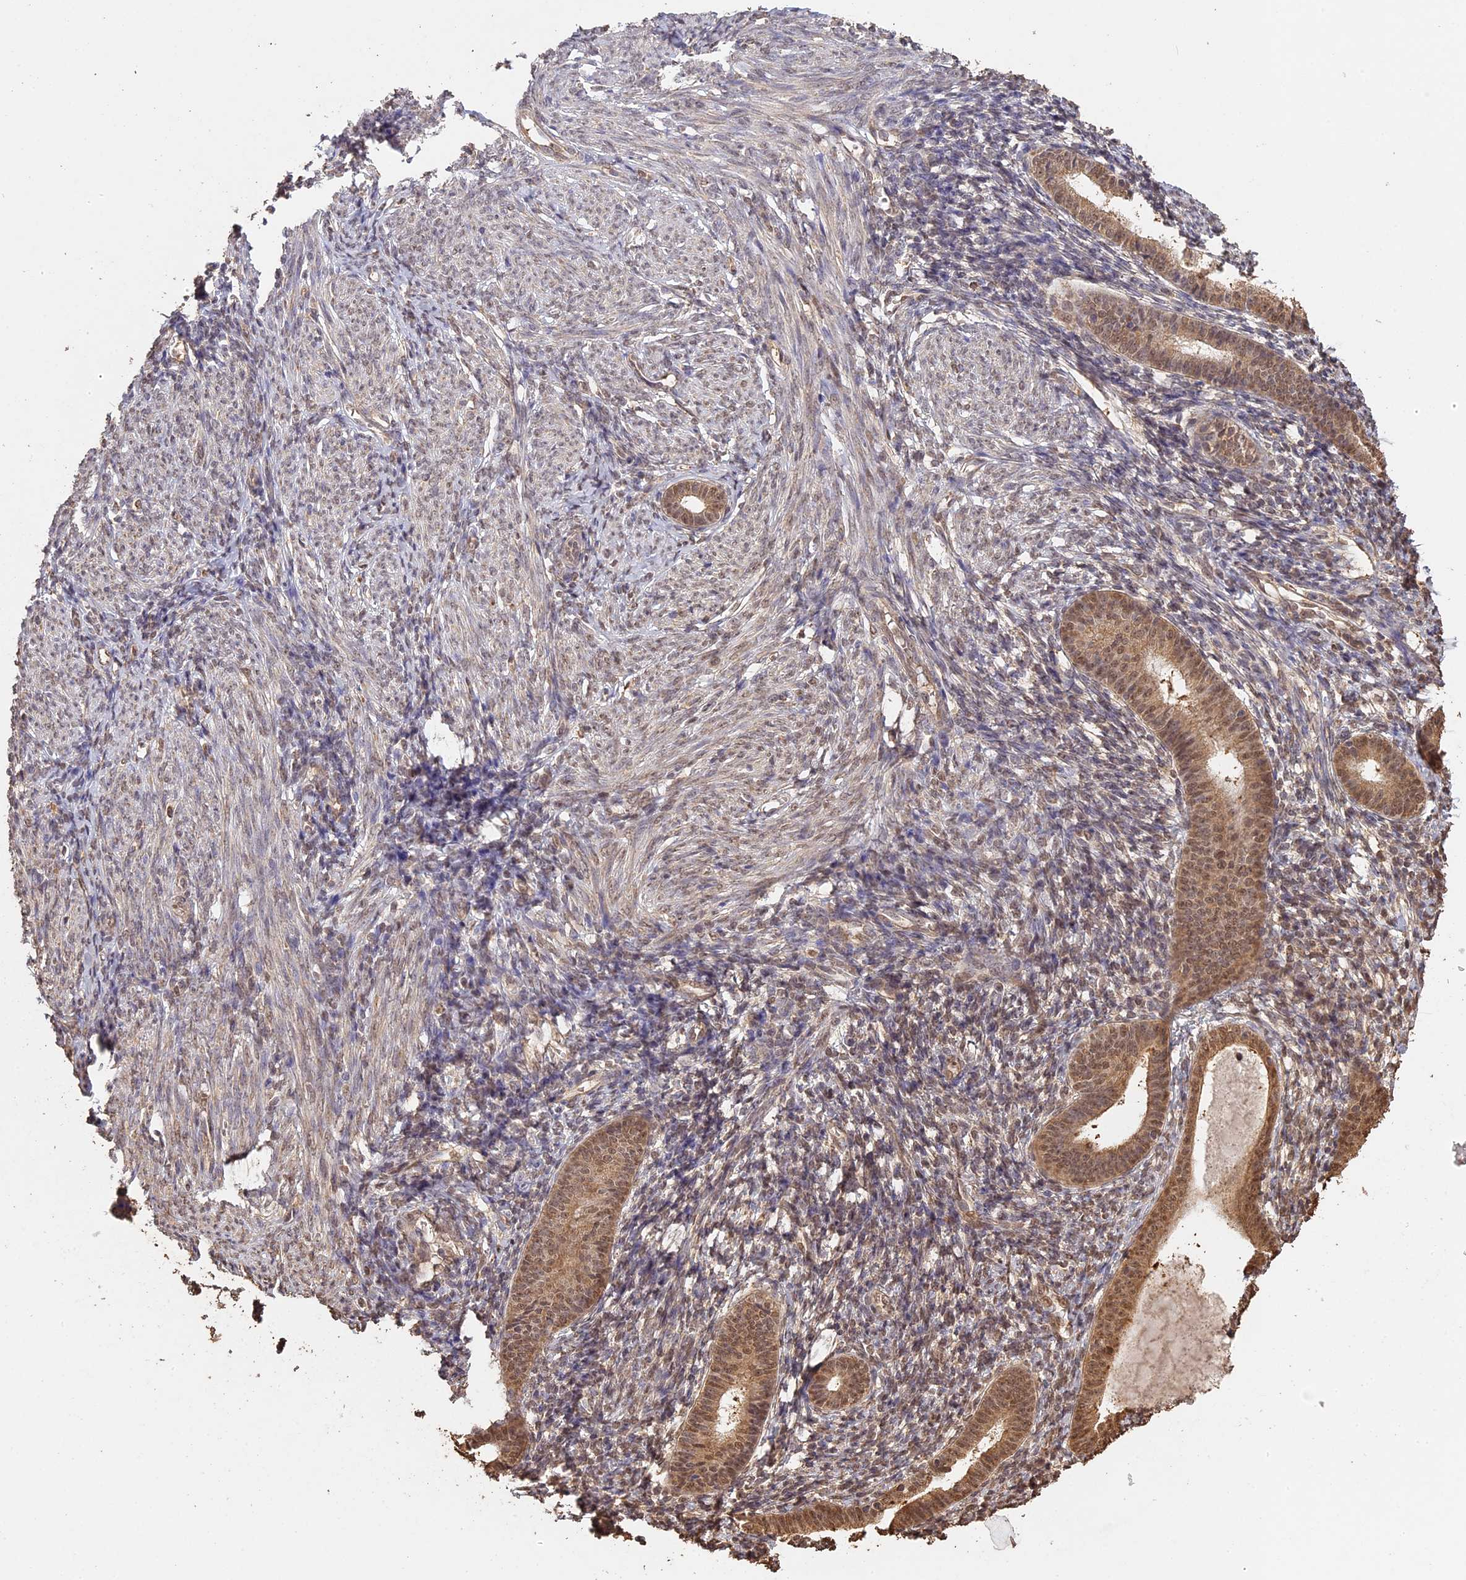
{"staining": {"intensity": "moderate", "quantity": ">75%", "location": "nuclear"}, "tissue": "endometrium", "cell_type": "Cells in endometrial stroma", "image_type": "normal", "snomed": [{"axis": "morphology", "description": "Normal tissue, NOS"}, {"axis": "morphology", "description": "Adenocarcinoma, NOS"}, {"axis": "topography", "description": "Endometrium"}], "caption": "This histopathology image shows normal endometrium stained with IHC to label a protein in brown. The nuclear of cells in endometrial stroma show moderate positivity for the protein. Nuclei are counter-stained blue.", "gene": "PSMC6", "patient": {"sex": "female", "age": 57}}